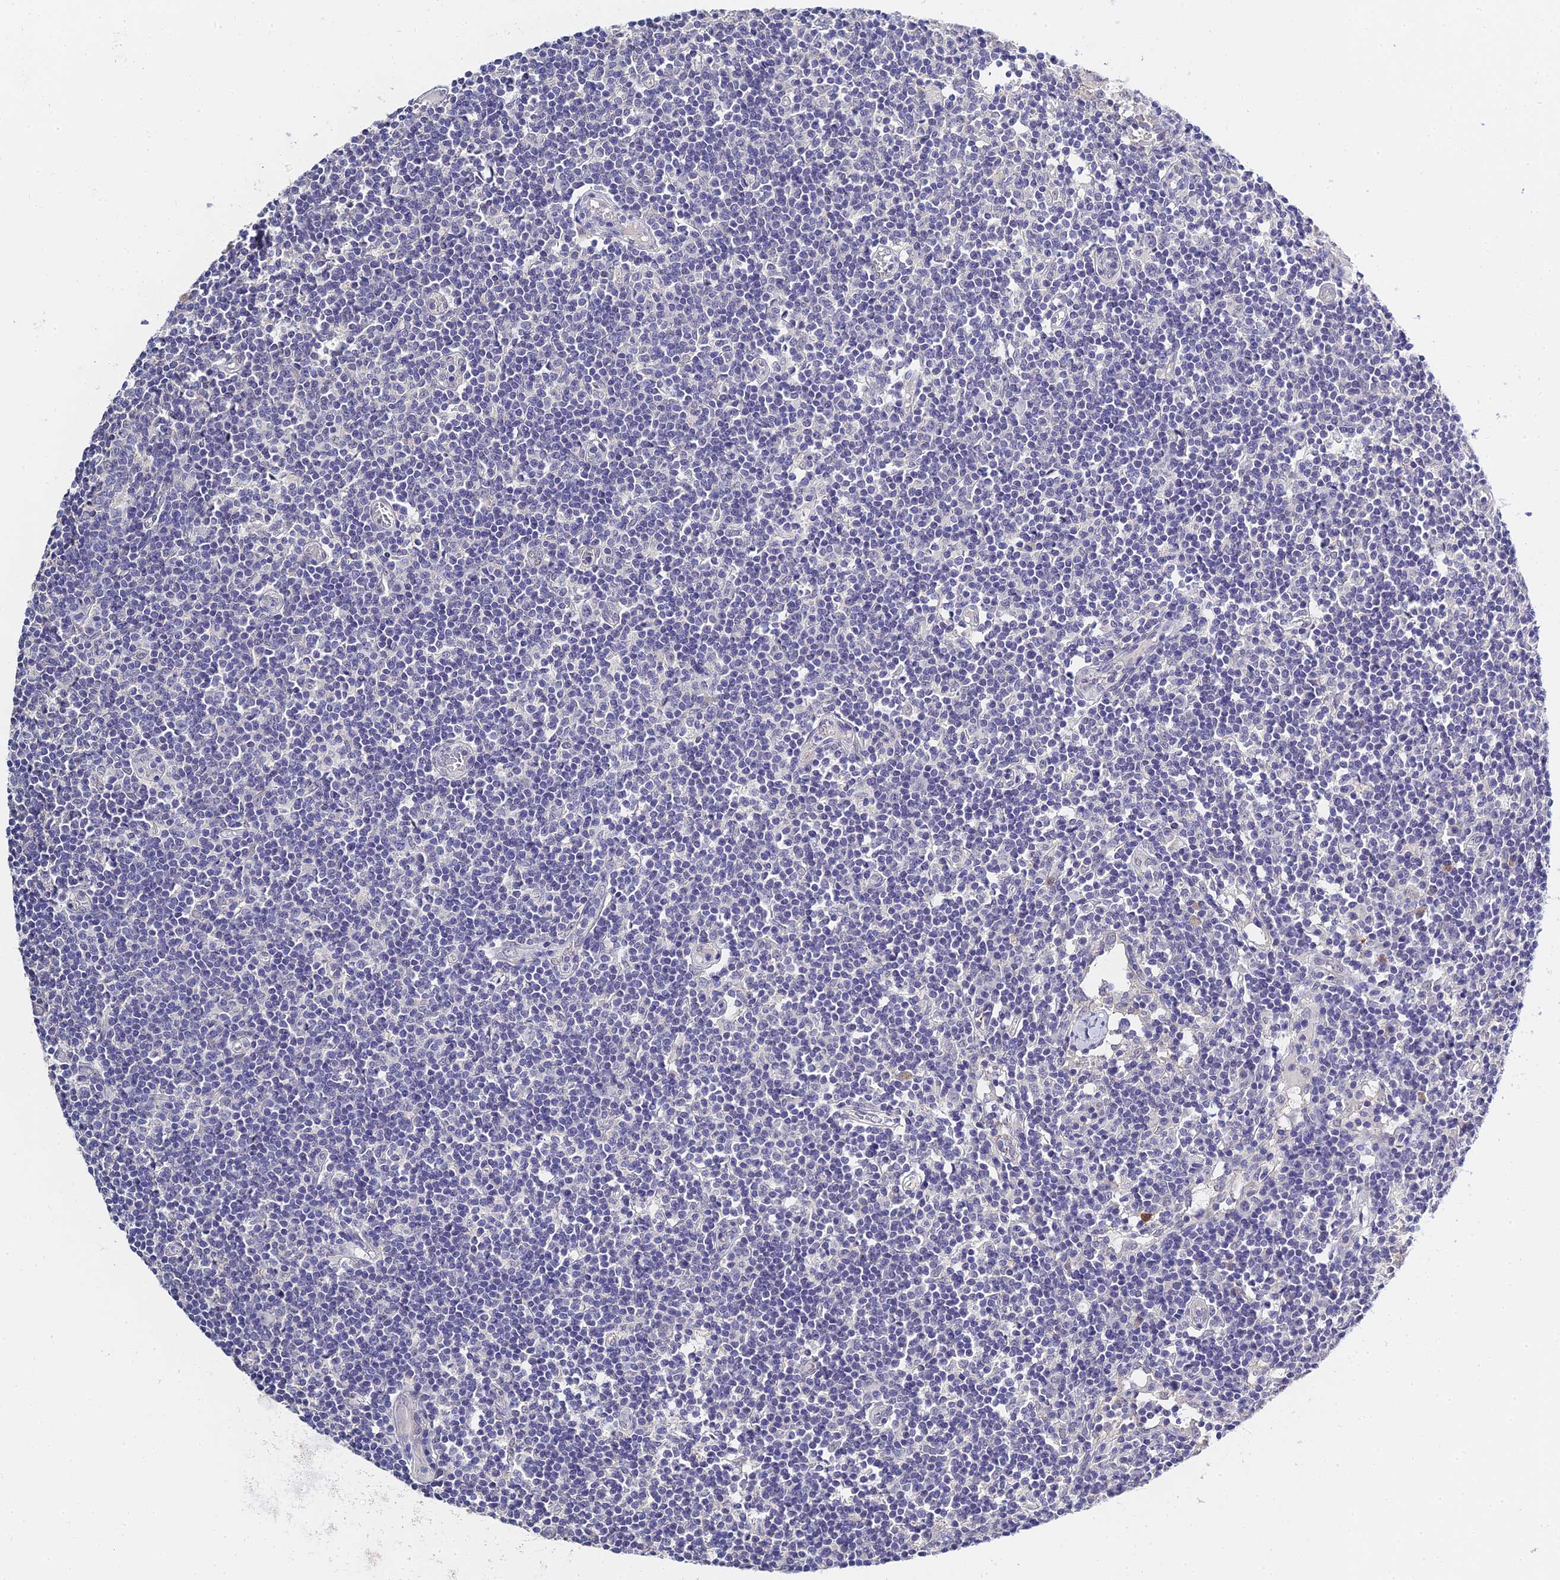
{"staining": {"intensity": "negative", "quantity": "none", "location": "none"}, "tissue": "lymph node", "cell_type": "Germinal center cells", "image_type": "normal", "snomed": [{"axis": "morphology", "description": "Normal tissue, NOS"}, {"axis": "topography", "description": "Lymph node"}], "caption": "Immunohistochemistry histopathology image of unremarkable lymph node: human lymph node stained with DAB reveals no significant protein expression in germinal center cells.", "gene": "HOXB1", "patient": {"sex": "female", "age": 55}}